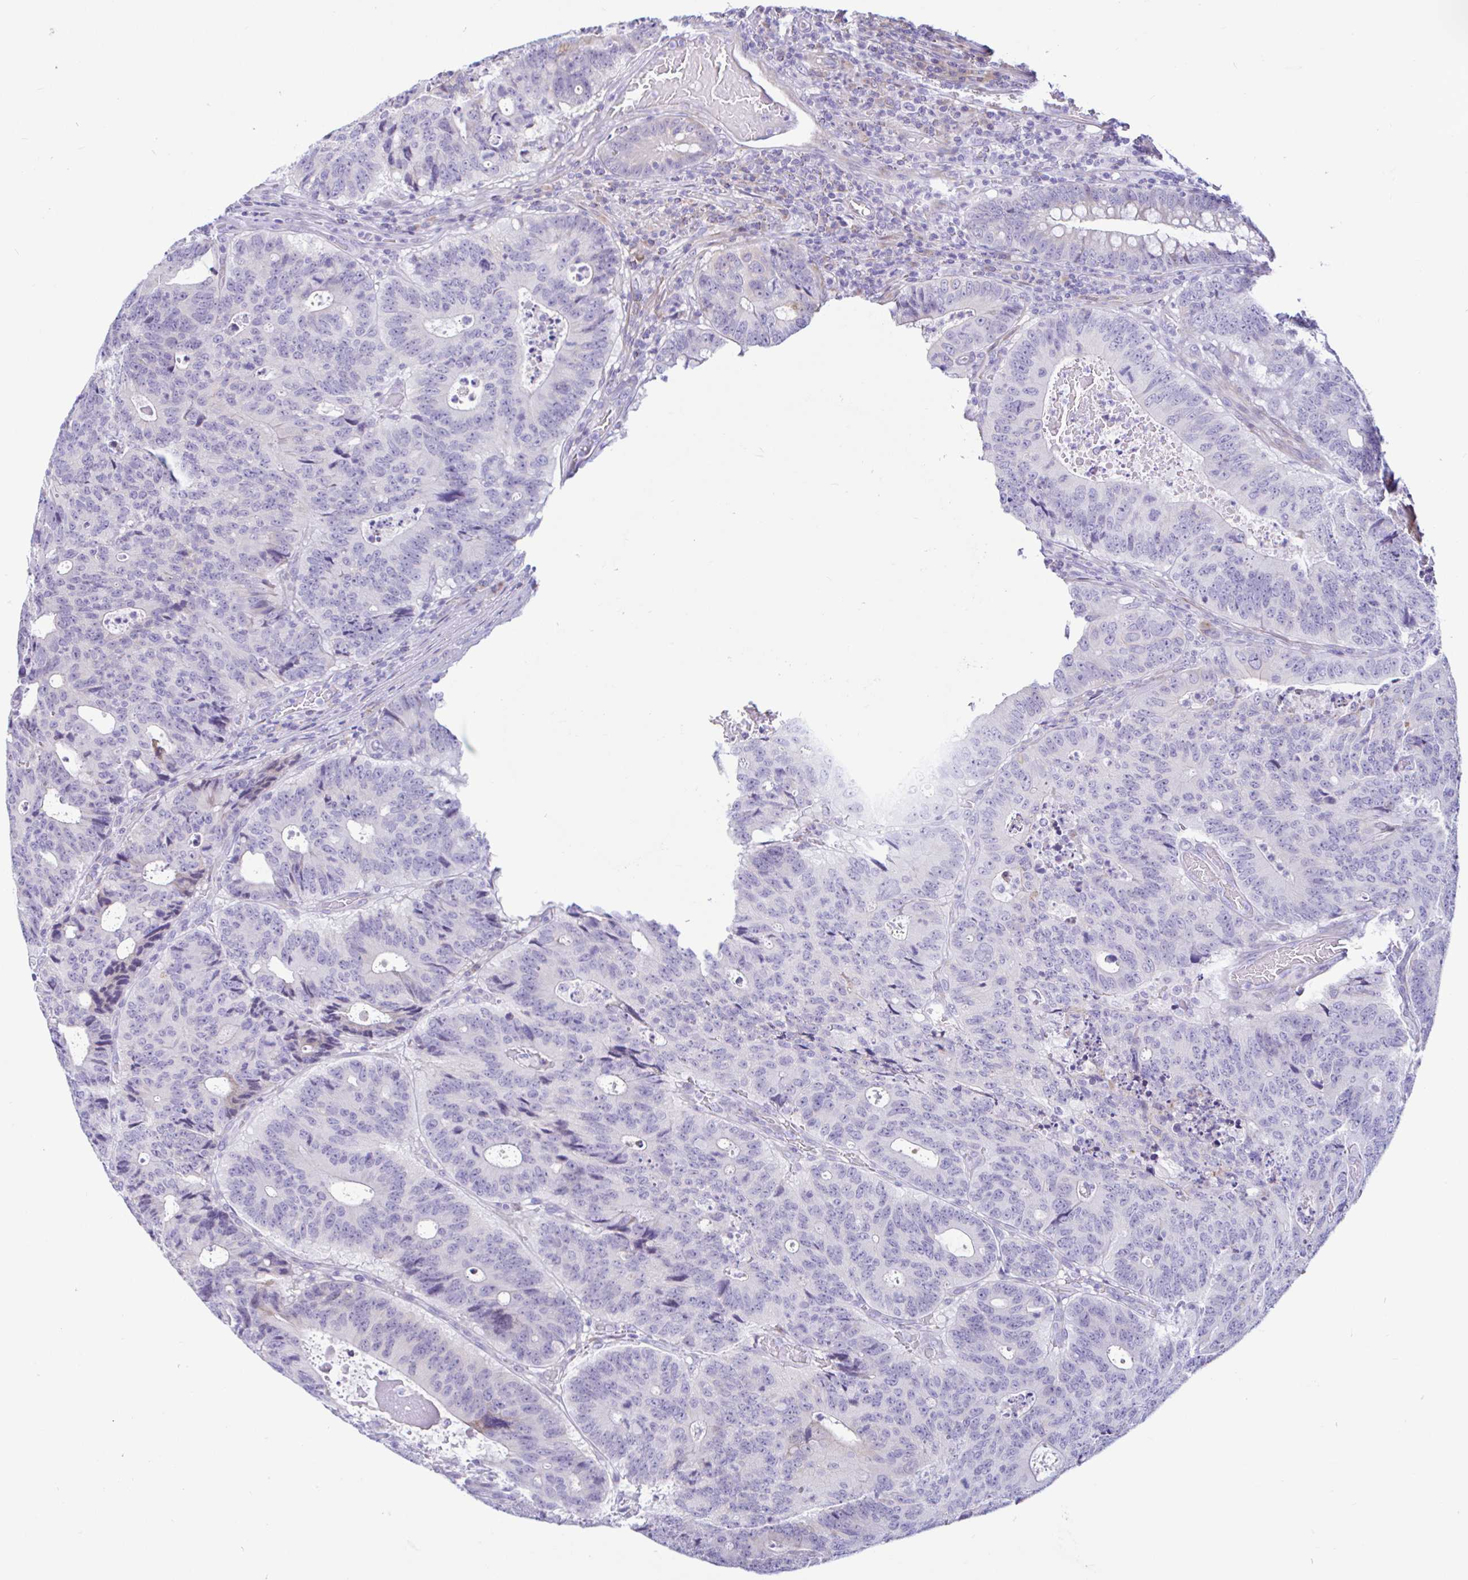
{"staining": {"intensity": "weak", "quantity": "<25%", "location": "cytoplasmic/membranous"}, "tissue": "colorectal cancer", "cell_type": "Tumor cells", "image_type": "cancer", "snomed": [{"axis": "morphology", "description": "Adenocarcinoma, NOS"}, {"axis": "topography", "description": "Colon"}], "caption": "The micrograph reveals no staining of tumor cells in colorectal cancer. (Stains: DAB (3,3'-diaminobenzidine) IHC with hematoxylin counter stain, Microscopy: brightfield microscopy at high magnification).", "gene": "NBPF3", "patient": {"sex": "male", "age": 62}}